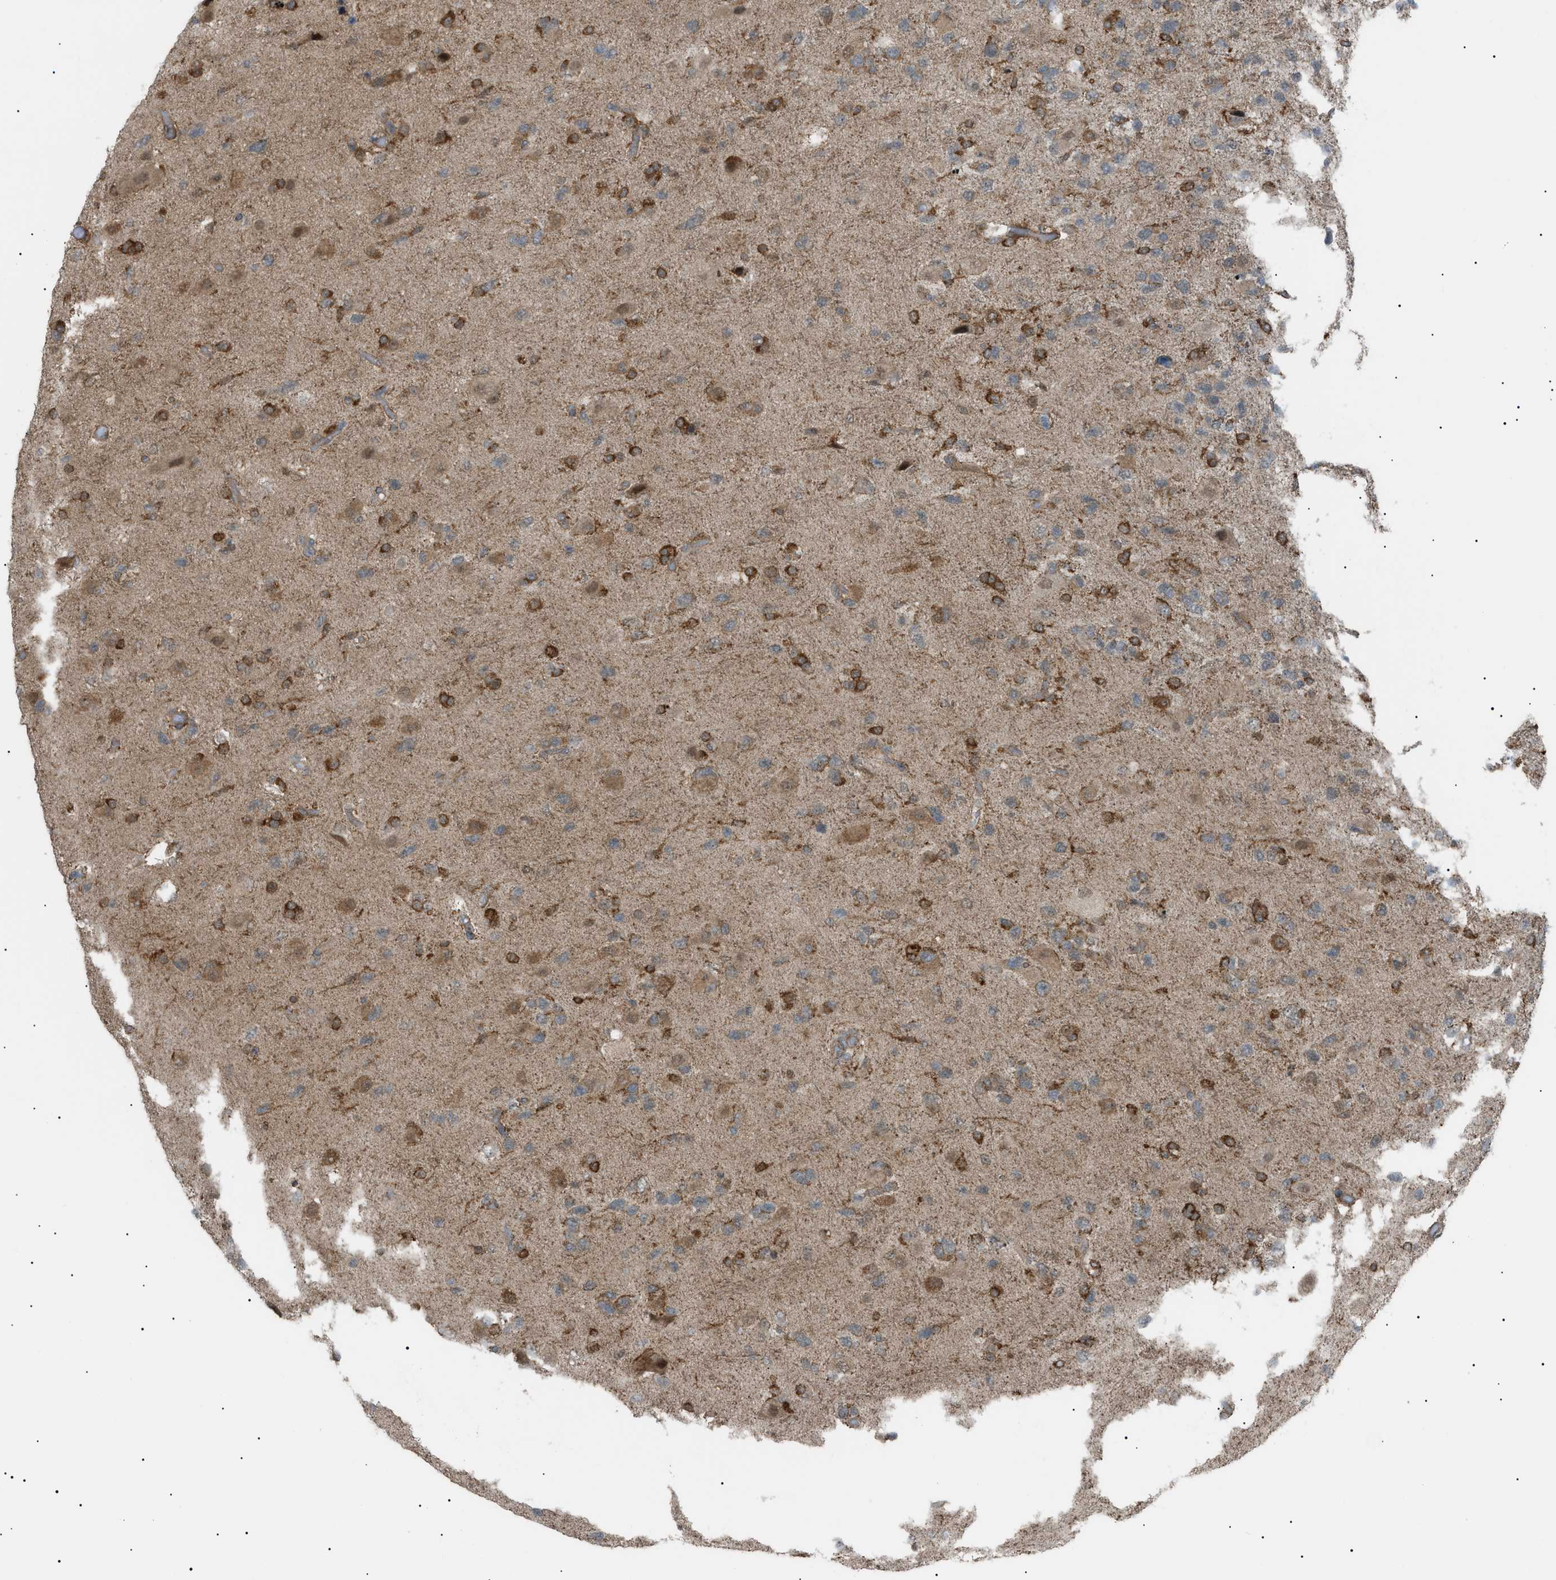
{"staining": {"intensity": "moderate", "quantity": "25%-75%", "location": "cytoplasmic/membranous"}, "tissue": "glioma", "cell_type": "Tumor cells", "image_type": "cancer", "snomed": [{"axis": "morphology", "description": "Glioma, malignant, High grade"}, {"axis": "topography", "description": "Brain"}], "caption": "IHC photomicrograph of neoplastic tissue: human high-grade glioma (malignant) stained using immunohistochemistry demonstrates medium levels of moderate protein expression localized specifically in the cytoplasmic/membranous of tumor cells, appearing as a cytoplasmic/membranous brown color.", "gene": "LPIN2", "patient": {"sex": "female", "age": 58}}